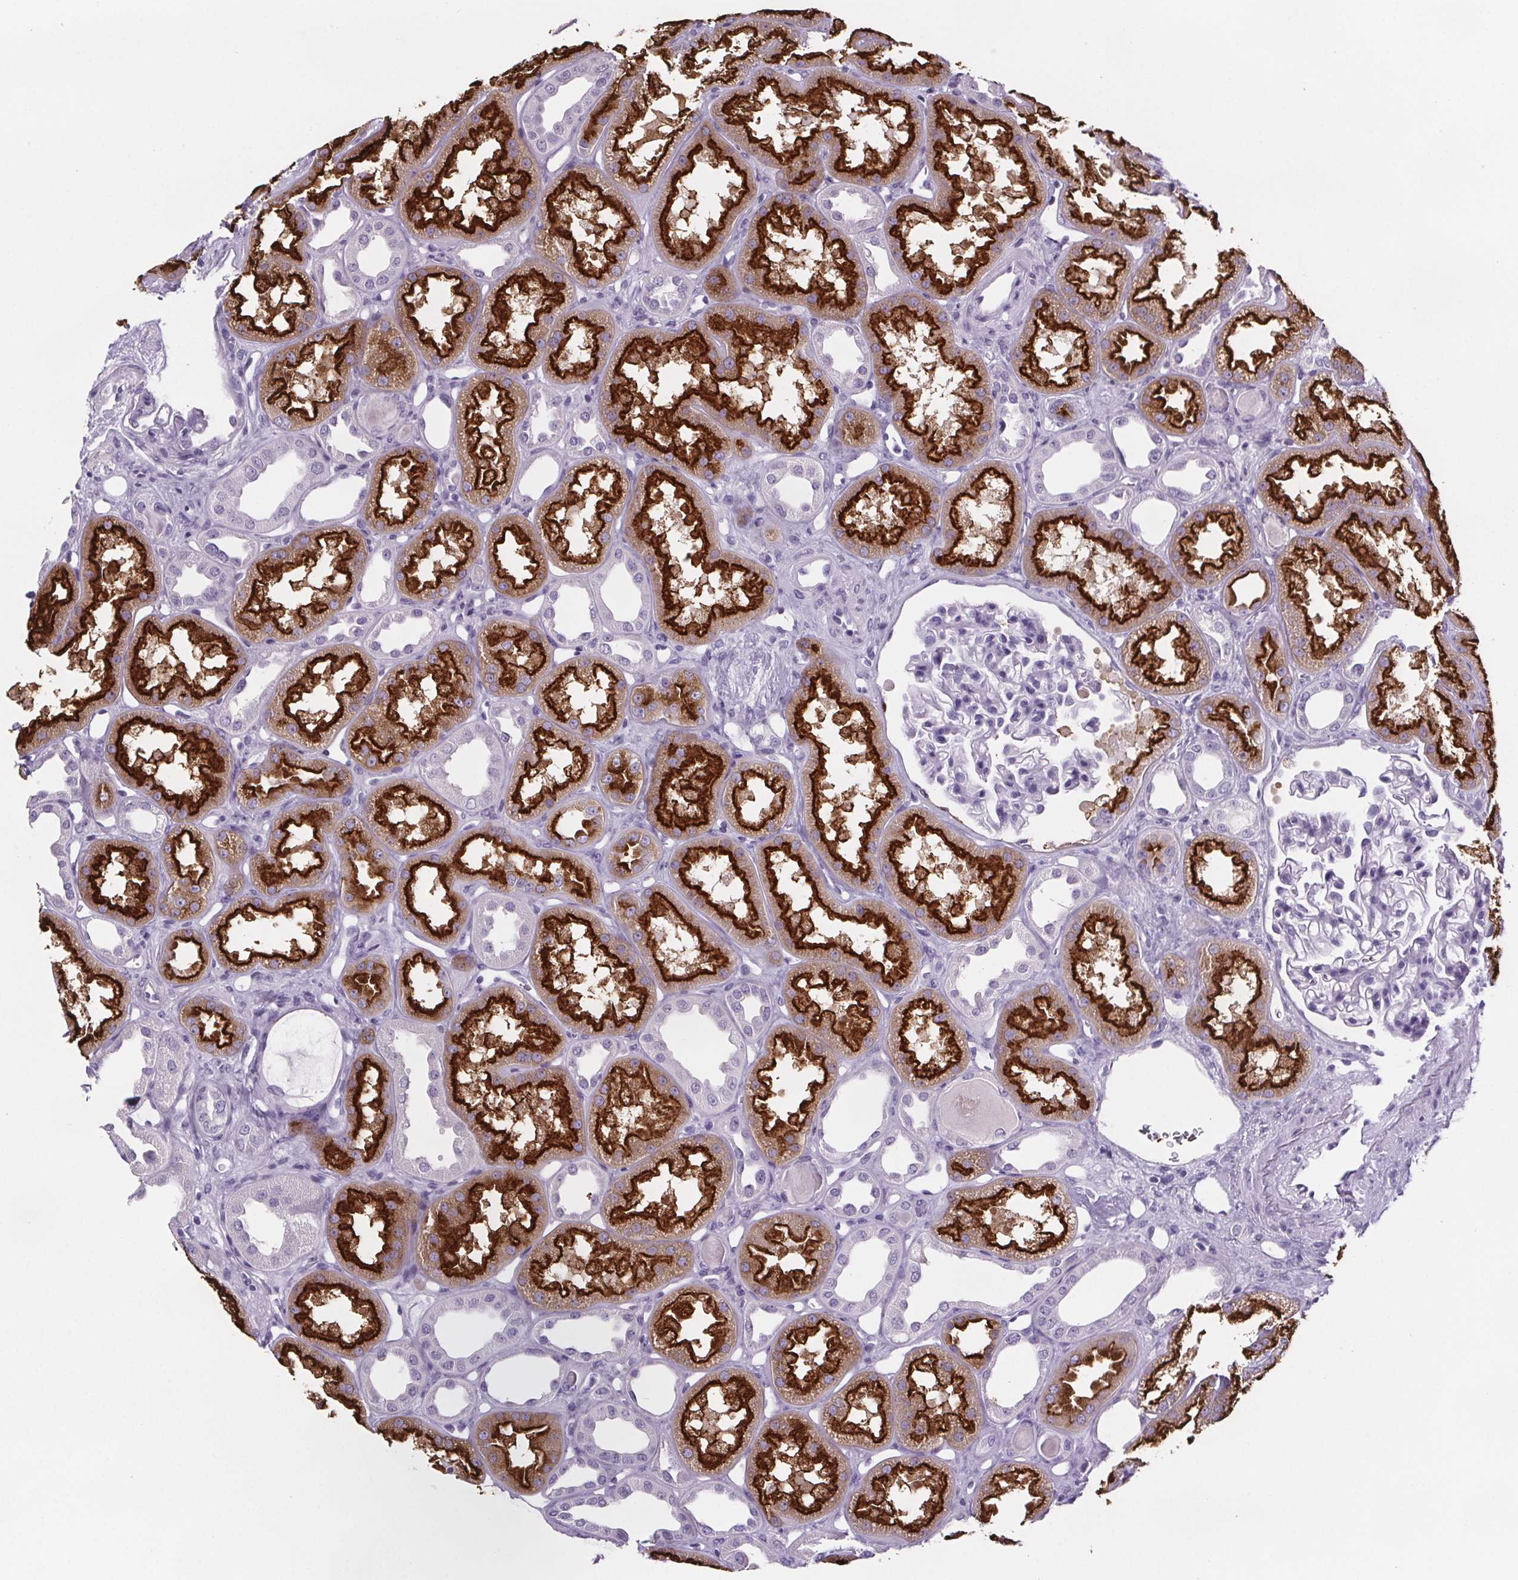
{"staining": {"intensity": "negative", "quantity": "none", "location": "none"}, "tissue": "kidney", "cell_type": "Cells in glomeruli", "image_type": "normal", "snomed": [{"axis": "morphology", "description": "Normal tissue, NOS"}, {"axis": "topography", "description": "Kidney"}], "caption": "Normal kidney was stained to show a protein in brown. There is no significant staining in cells in glomeruli.", "gene": "CUBN", "patient": {"sex": "male", "age": 61}}